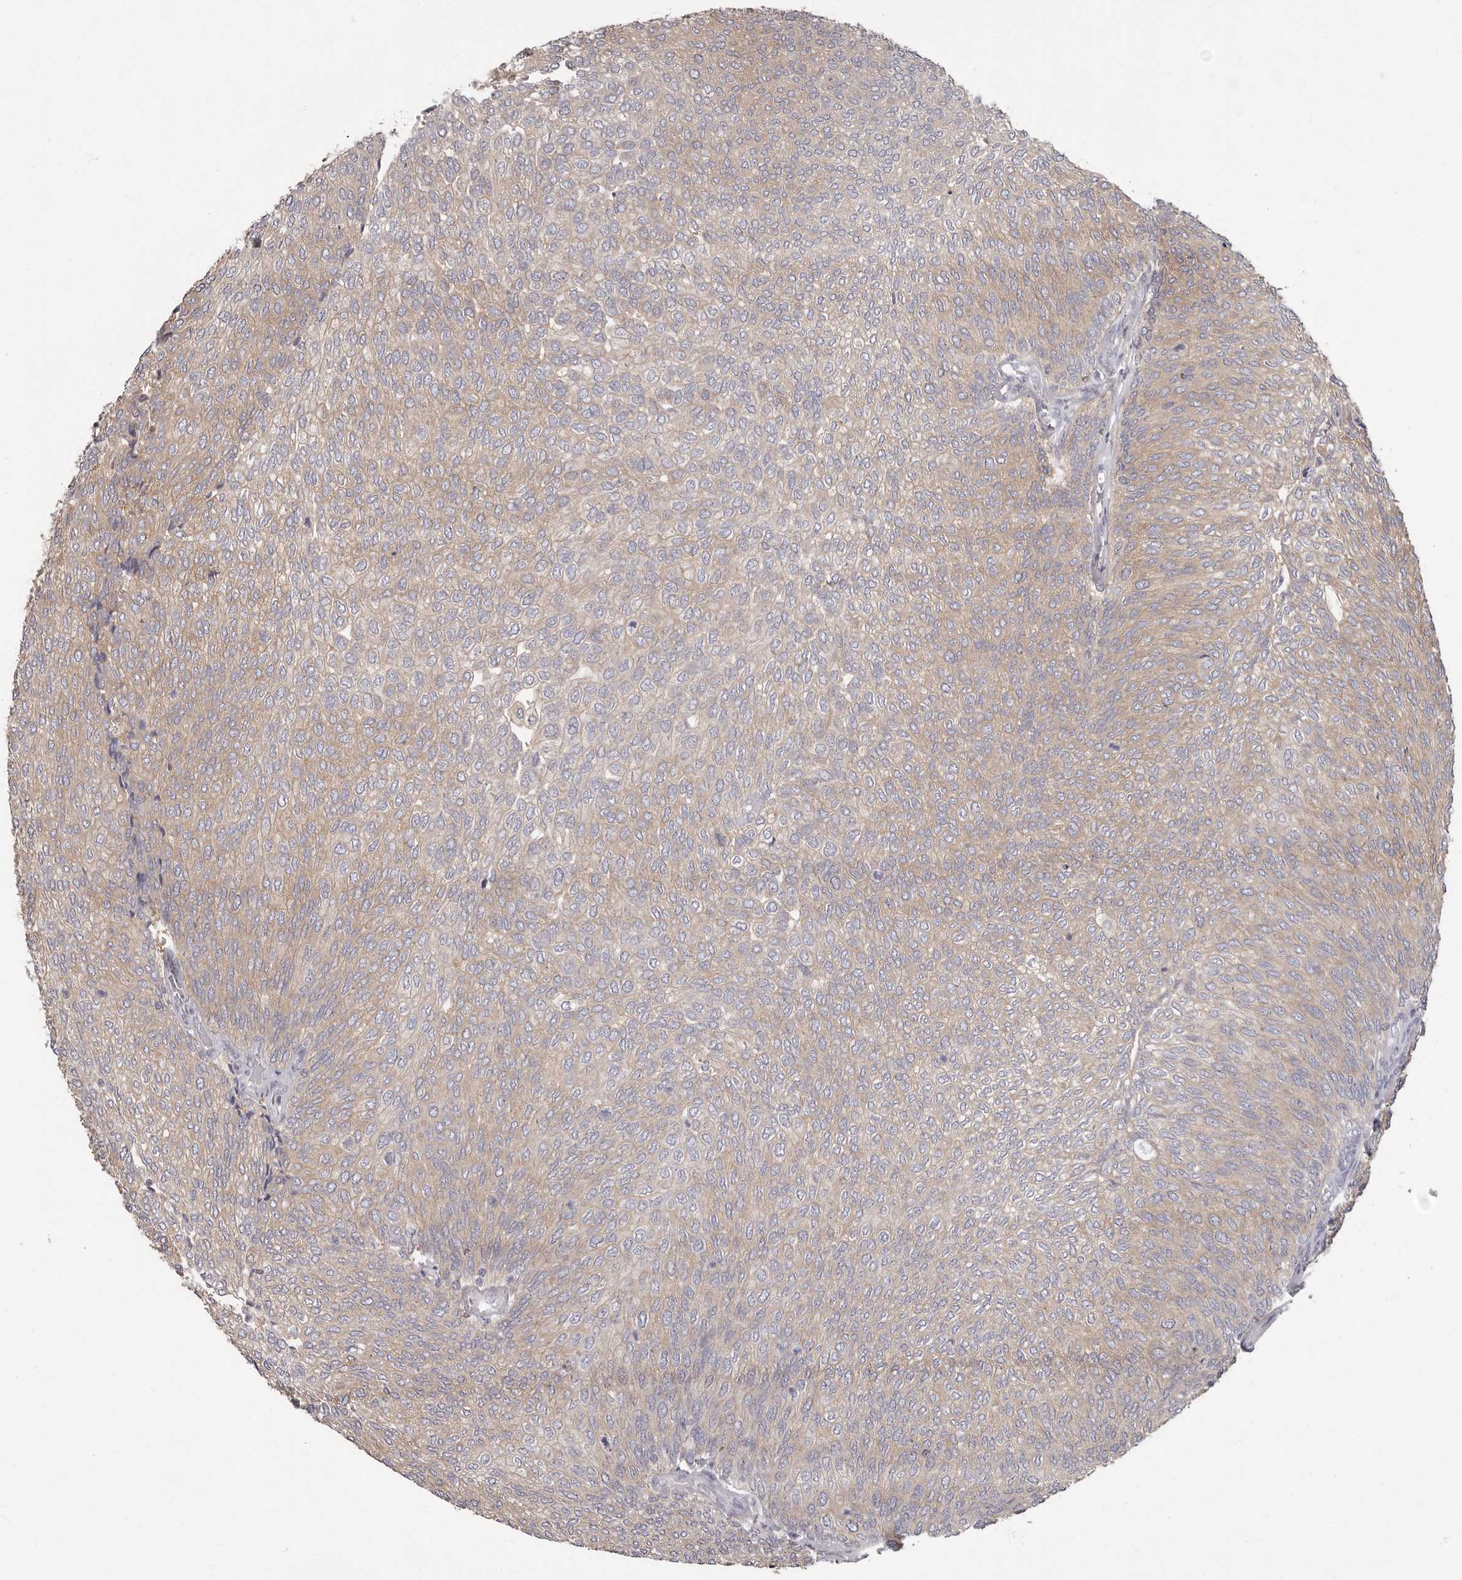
{"staining": {"intensity": "weak", "quantity": "25%-75%", "location": "cytoplasmic/membranous"}, "tissue": "urothelial cancer", "cell_type": "Tumor cells", "image_type": "cancer", "snomed": [{"axis": "morphology", "description": "Urothelial carcinoma, Low grade"}, {"axis": "topography", "description": "Urinary bladder"}], "caption": "Immunohistochemistry (DAB) staining of urothelial cancer demonstrates weak cytoplasmic/membranous protein expression in approximately 25%-75% of tumor cells.", "gene": "APEH", "patient": {"sex": "female", "age": 79}}